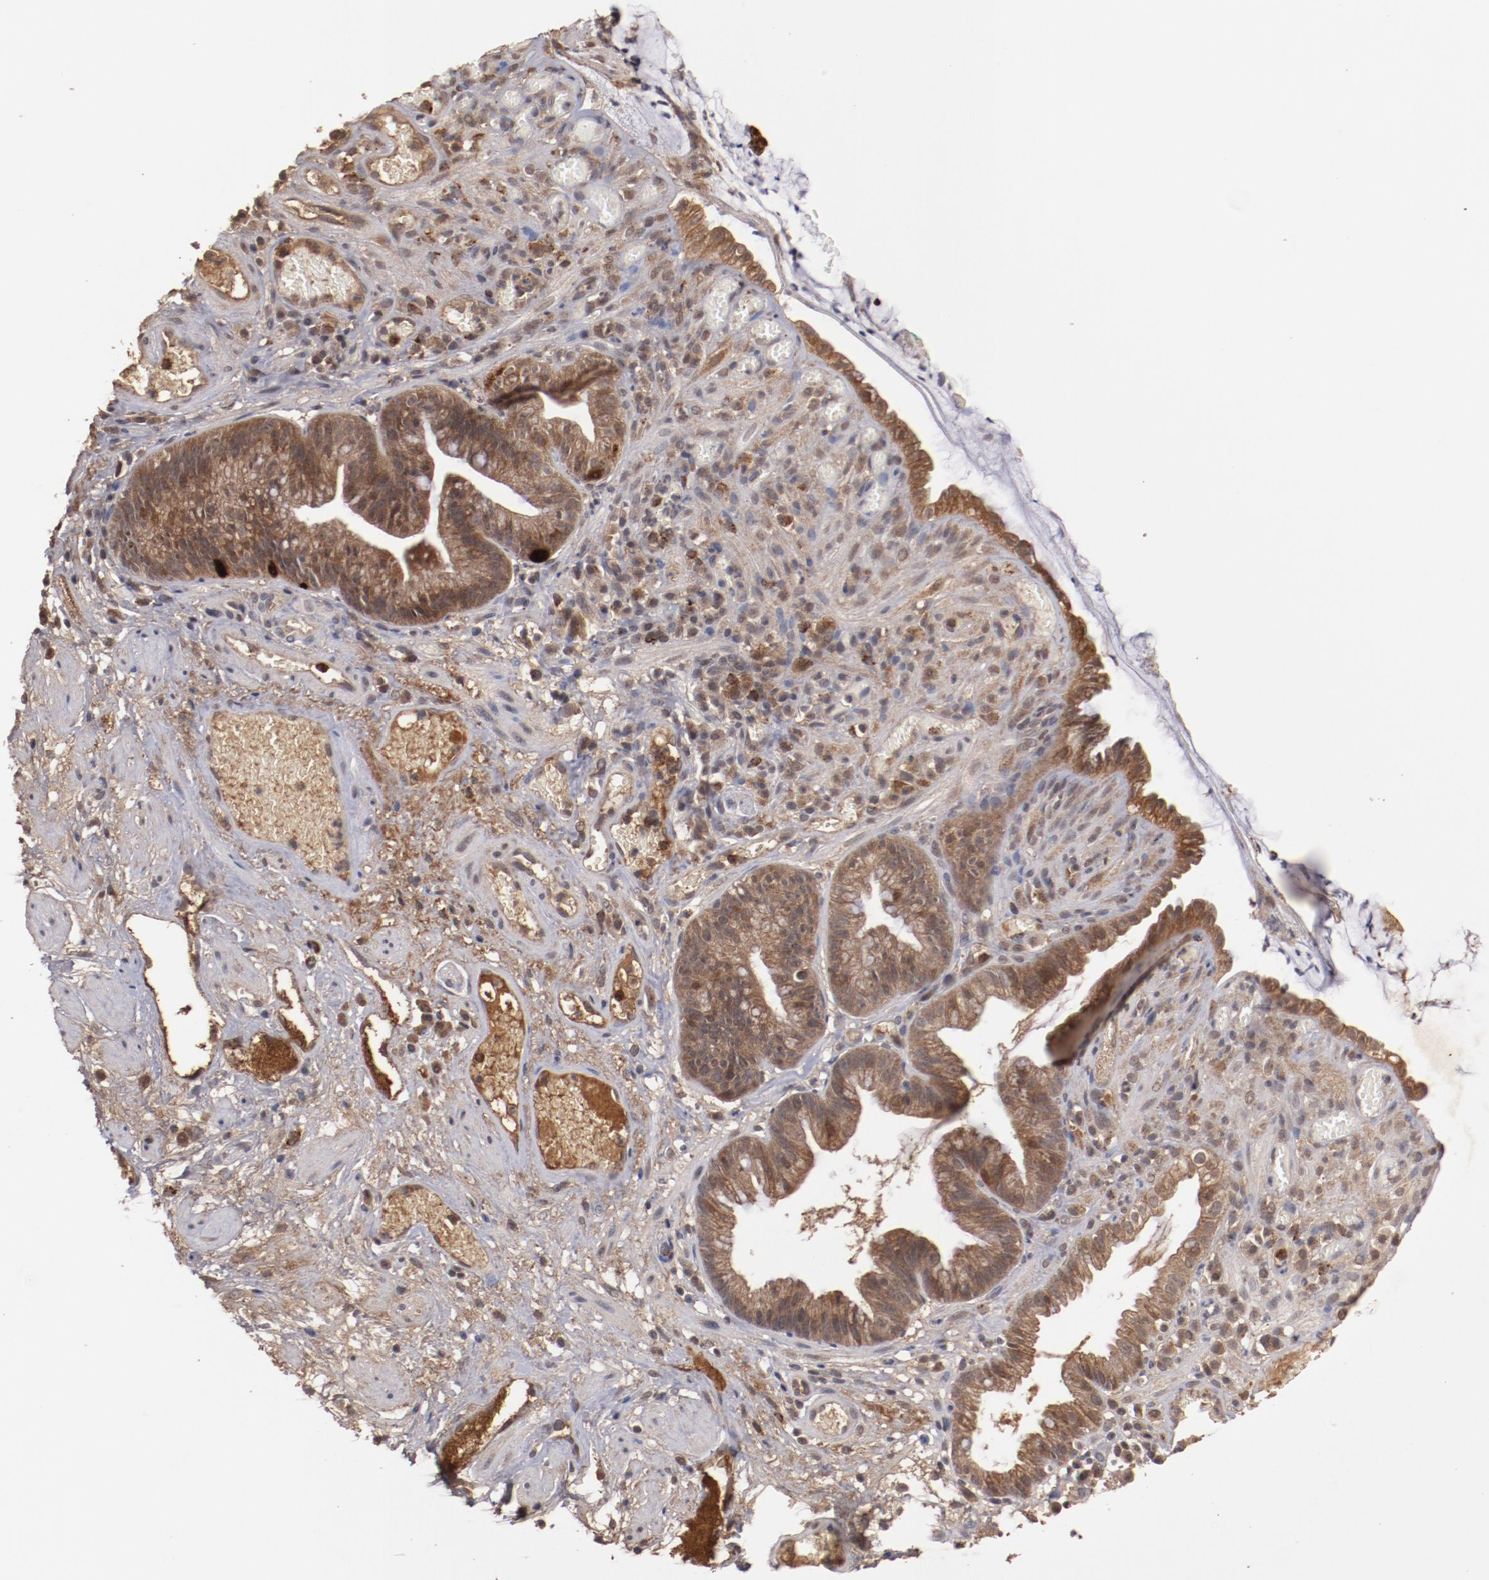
{"staining": {"intensity": "moderate", "quantity": ">75%", "location": "cytoplasmic/membranous,nuclear"}, "tissue": "skin", "cell_type": "Epidermal cells", "image_type": "normal", "snomed": [{"axis": "morphology", "description": "Normal tissue, NOS"}, {"axis": "morphology", "description": "Hemorrhoids"}, {"axis": "morphology", "description": "Inflammation, NOS"}, {"axis": "topography", "description": "Anal"}], "caption": "DAB (3,3'-diaminobenzidine) immunohistochemical staining of unremarkable human skin displays moderate cytoplasmic/membranous,nuclear protein expression in approximately >75% of epidermal cells. (DAB IHC with brightfield microscopy, high magnification).", "gene": "TENM1", "patient": {"sex": "male", "age": 60}}